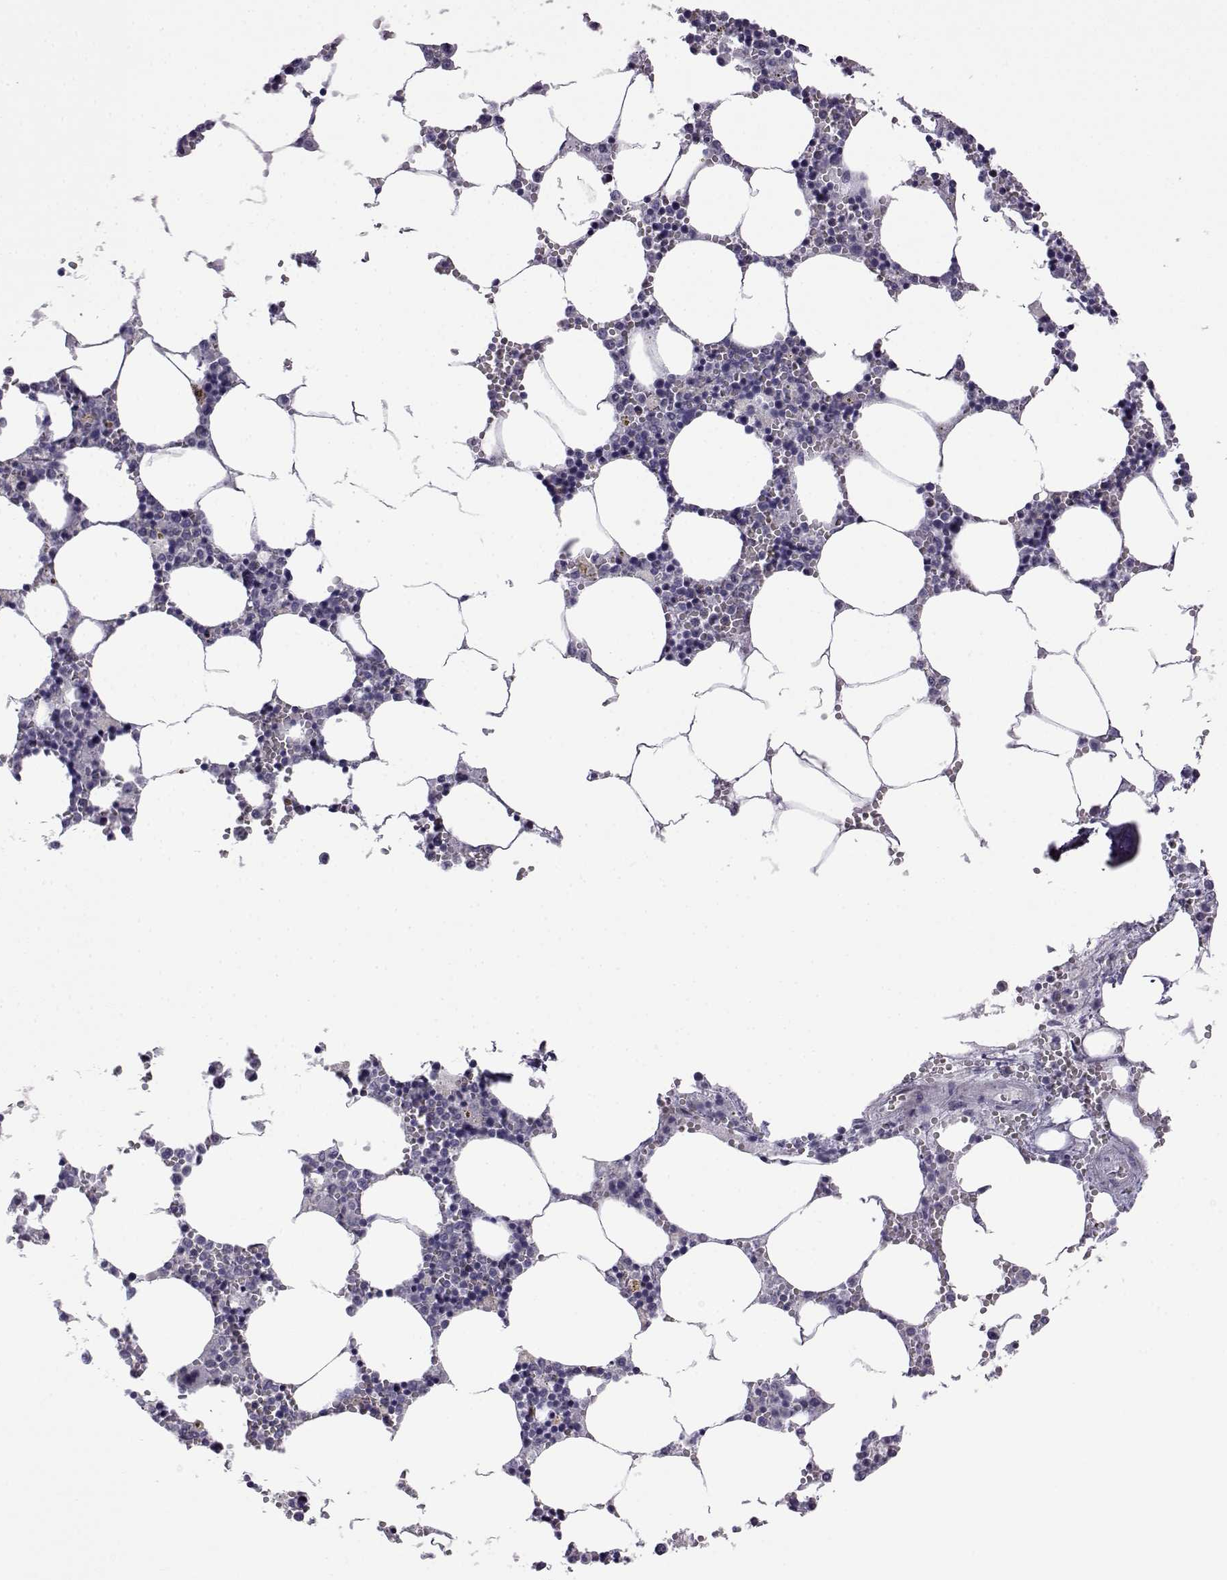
{"staining": {"intensity": "negative", "quantity": "none", "location": "none"}, "tissue": "bone marrow", "cell_type": "Hematopoietic cells", "image_type": "normal", "snomed": [{"axis": "morphology", "description": "Normal tissue, NOS"}, {"axis": "topography", "description": "Bone marrow"}], "caption": "Immunohistochemistry (IHC) histopathology image of benign bone marrow stained for a protein (brown), which demonstrates no staining in hematopoietic cells.", "gene": "VGF", "patient": {"sex": "female", "age": 64}}